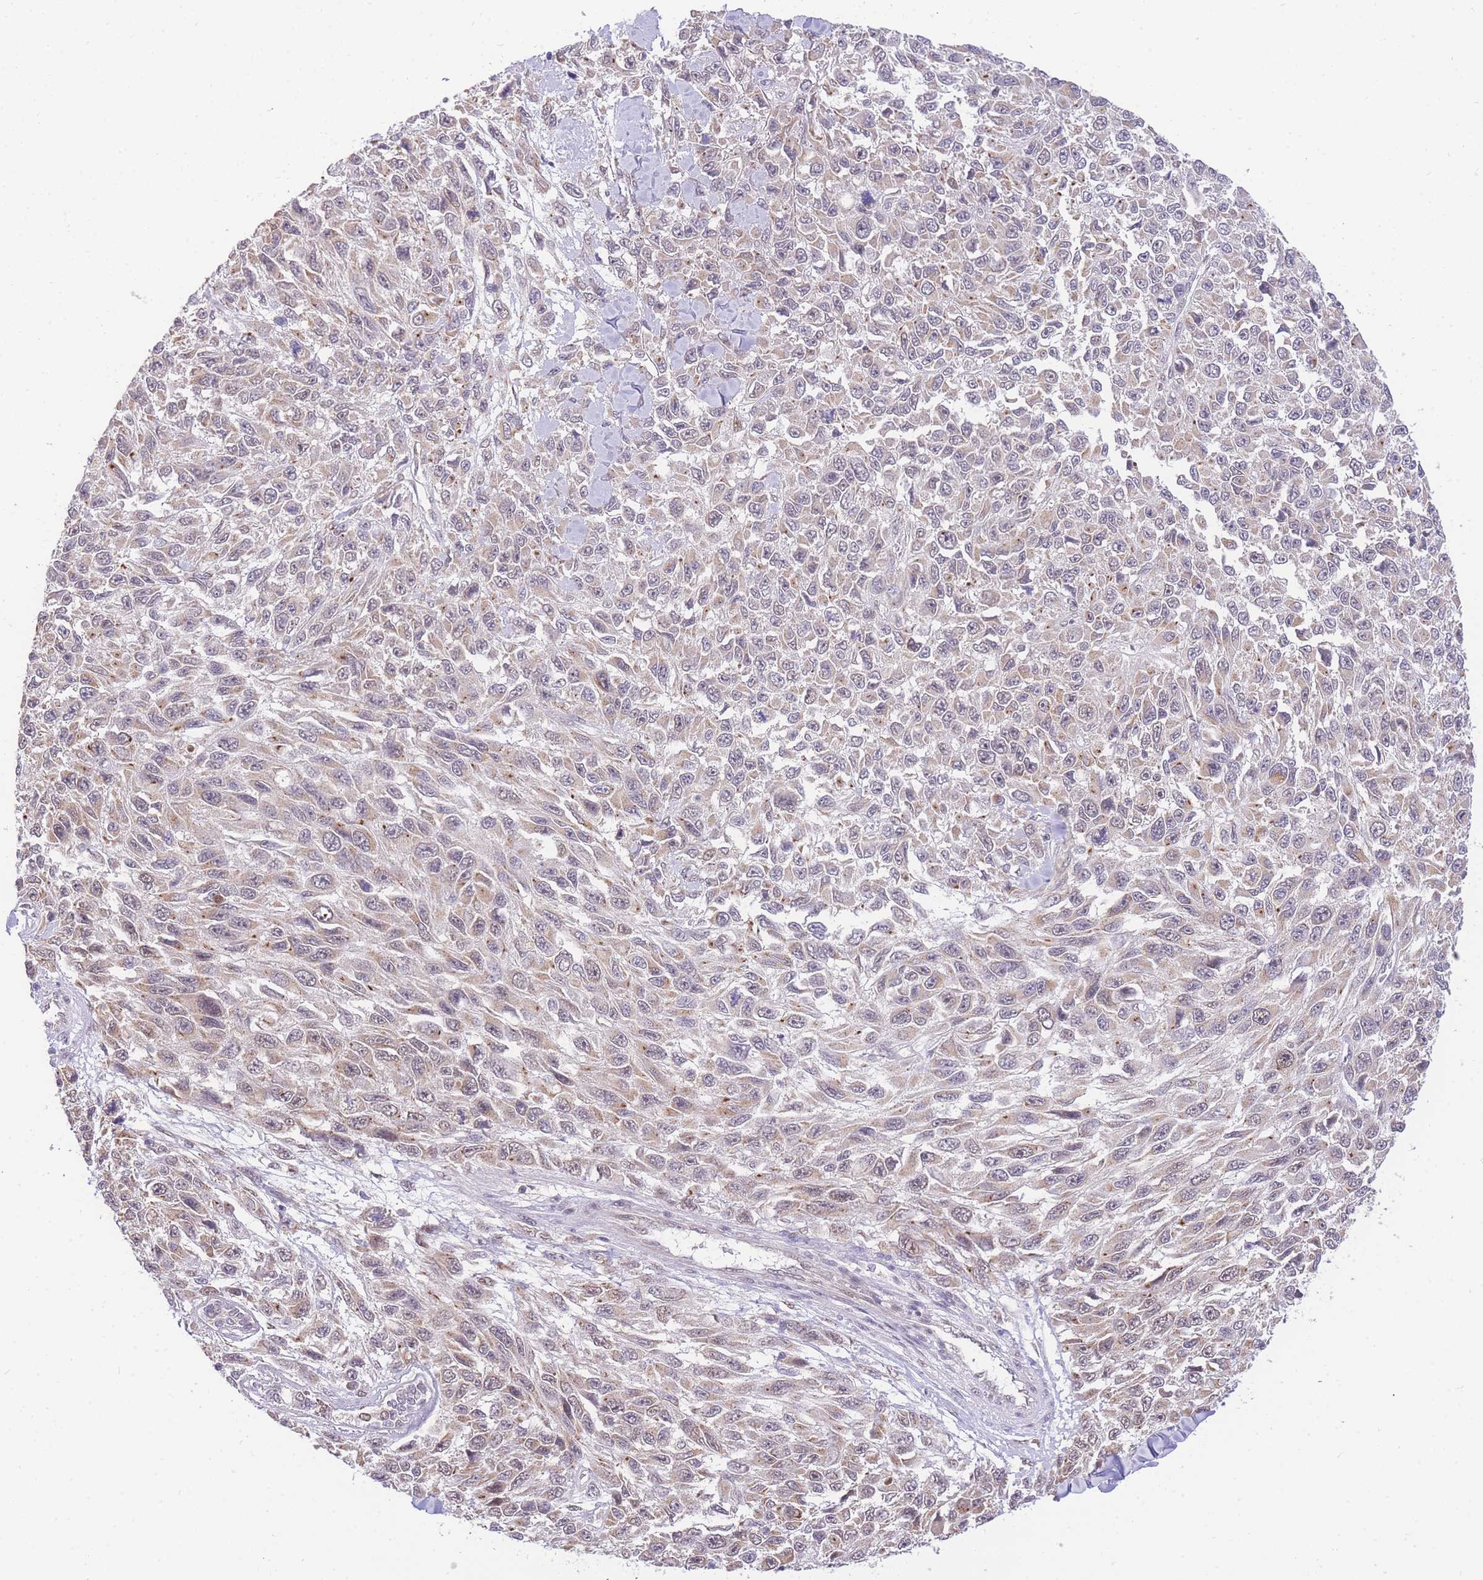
{"staining": {"intensity": "weak", "quantity": ">75%", "location": "cytoplasmic/membranous"}, "tissue": "melanoma", "cell_type": "Tumor cells", "image_type": "cancer", "snomed": [{"axis": "morphology", "description": "Malignant melanoma, NOS"}, {"axis": "topography", "description": "Skin"}], "caption": "Malignant melanoma stained for a protein (brown) shows weak cytoplasmic/membranous positive expression in approximately >75% of tumor cells.", "gene": "PUS10", "patient": {"sex": "female", "age": 96}}